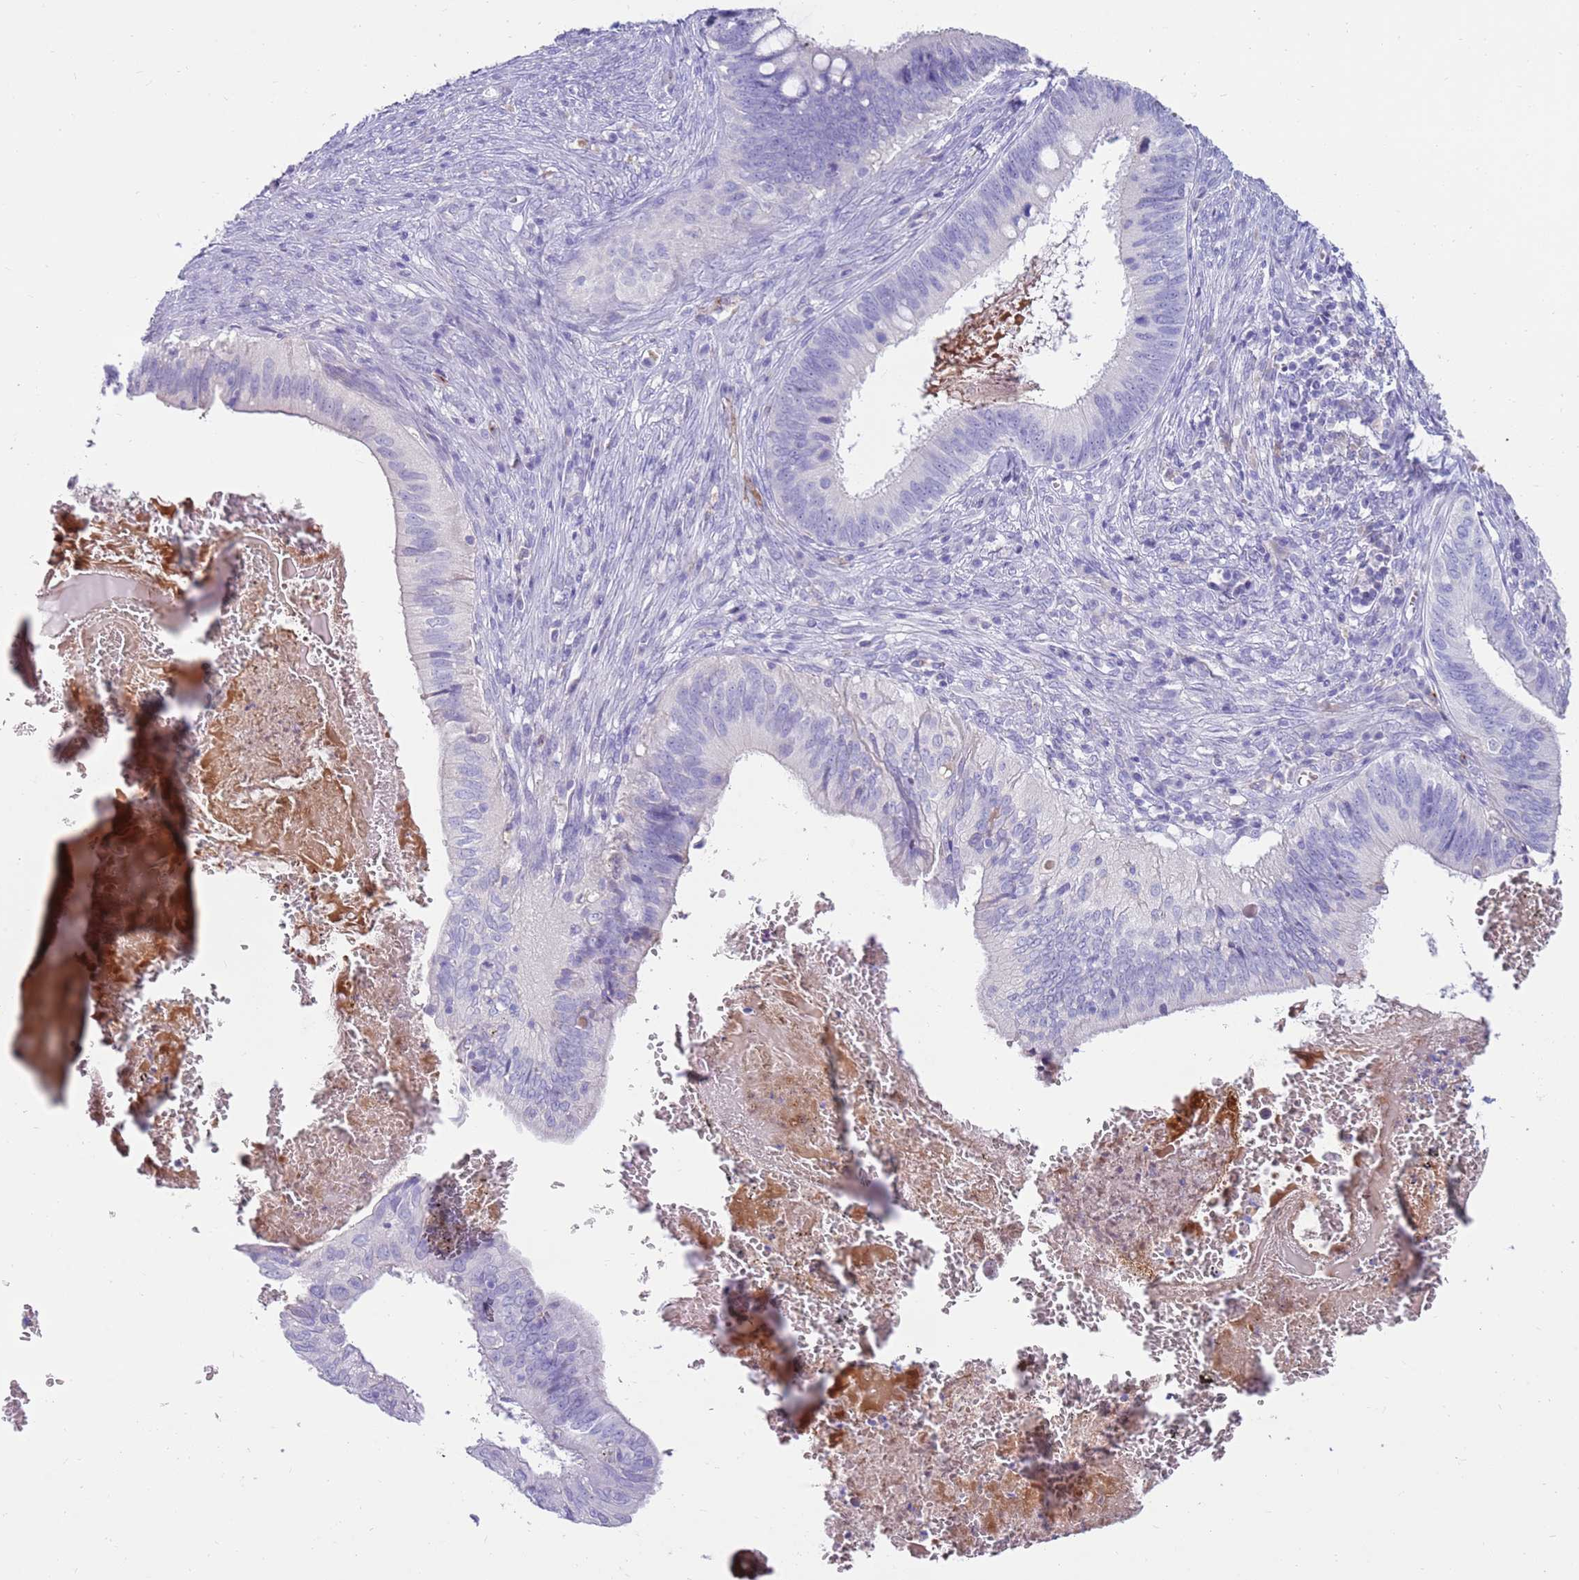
{"staining": {"intensity": "negative", "quantity": "none", "location": "none"}, "tissue": "cervical cancer", "cell_type": "Tumor cells", "image_type": "cancer", "snomed": [{"axis": "morphology", "description": "Adenocarcinoma, NOS"}, {"axis": "topography", "description": "Cervix"}], "caption": "Immunohistochemistry micrograph of neoplastic tissue: human cervical cancer stained with DAB reveals no significant protein staining in tumor cells.", "gene": "EVPLL", "patient": {"sex": "female", "age": 42}}